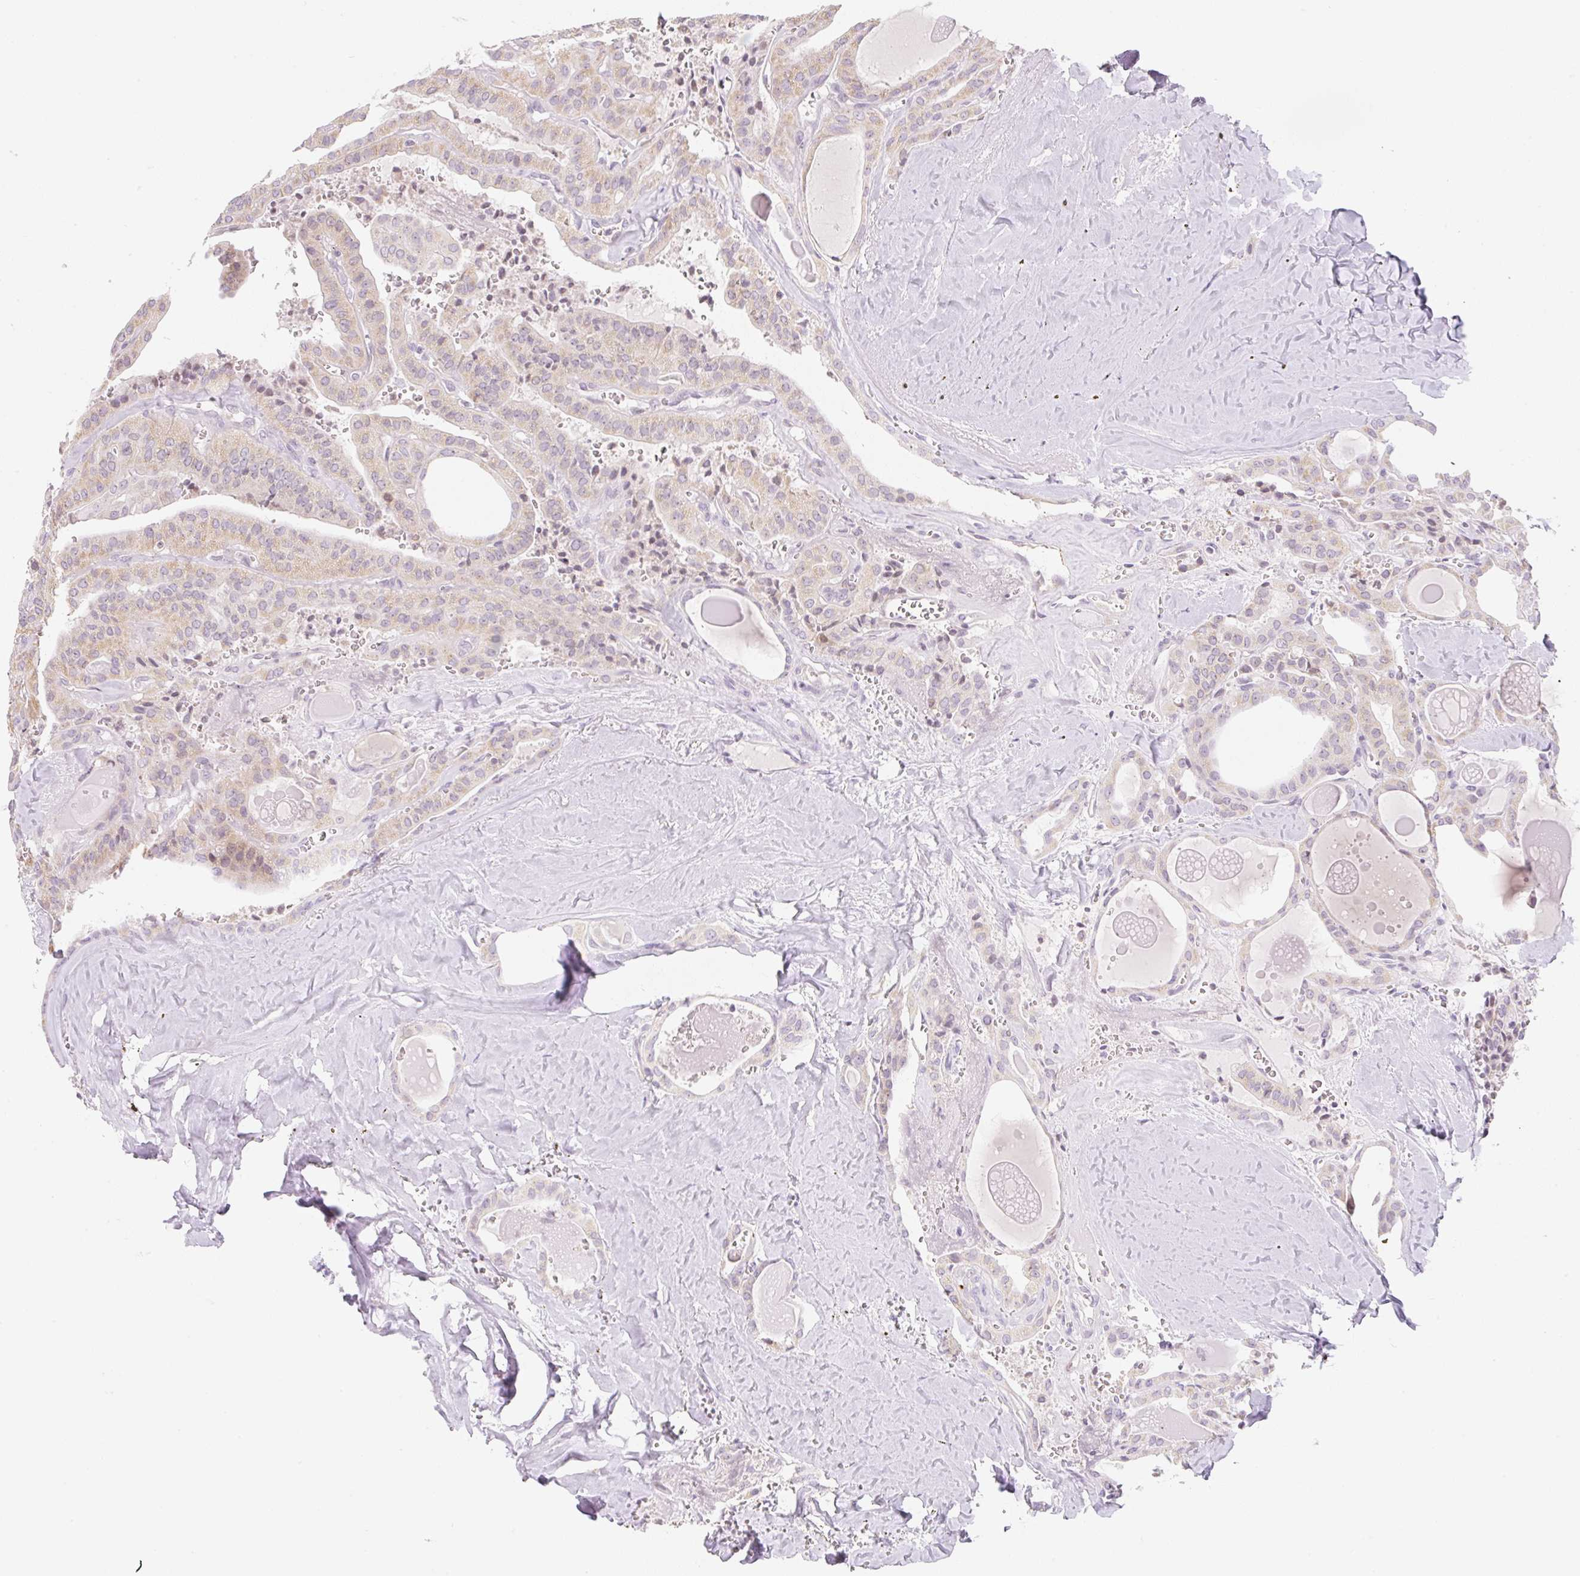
{"staining": {"intensity": "weak", "quantity": ">75%", "location": "cytoplasmic/membranous"}, "tissue": "thyroid cancer", "cell_type": "Tumor cells", "image_type": "cancer", "snomed": [{"axis": "morphology", "description": "Papillary adenocarcinoma, NOS"}, {"axis": "topography", "description": "Thyroid gland"}], "caption": "This is an image of immunohistochemistry staining of thyroid papillary adenocarcinoma, which shows weak expression in the cytoplasmic/membranous of tumor cells.", "gene": "CASKIN1", "patient": {"sex": "male", "age": 52}}